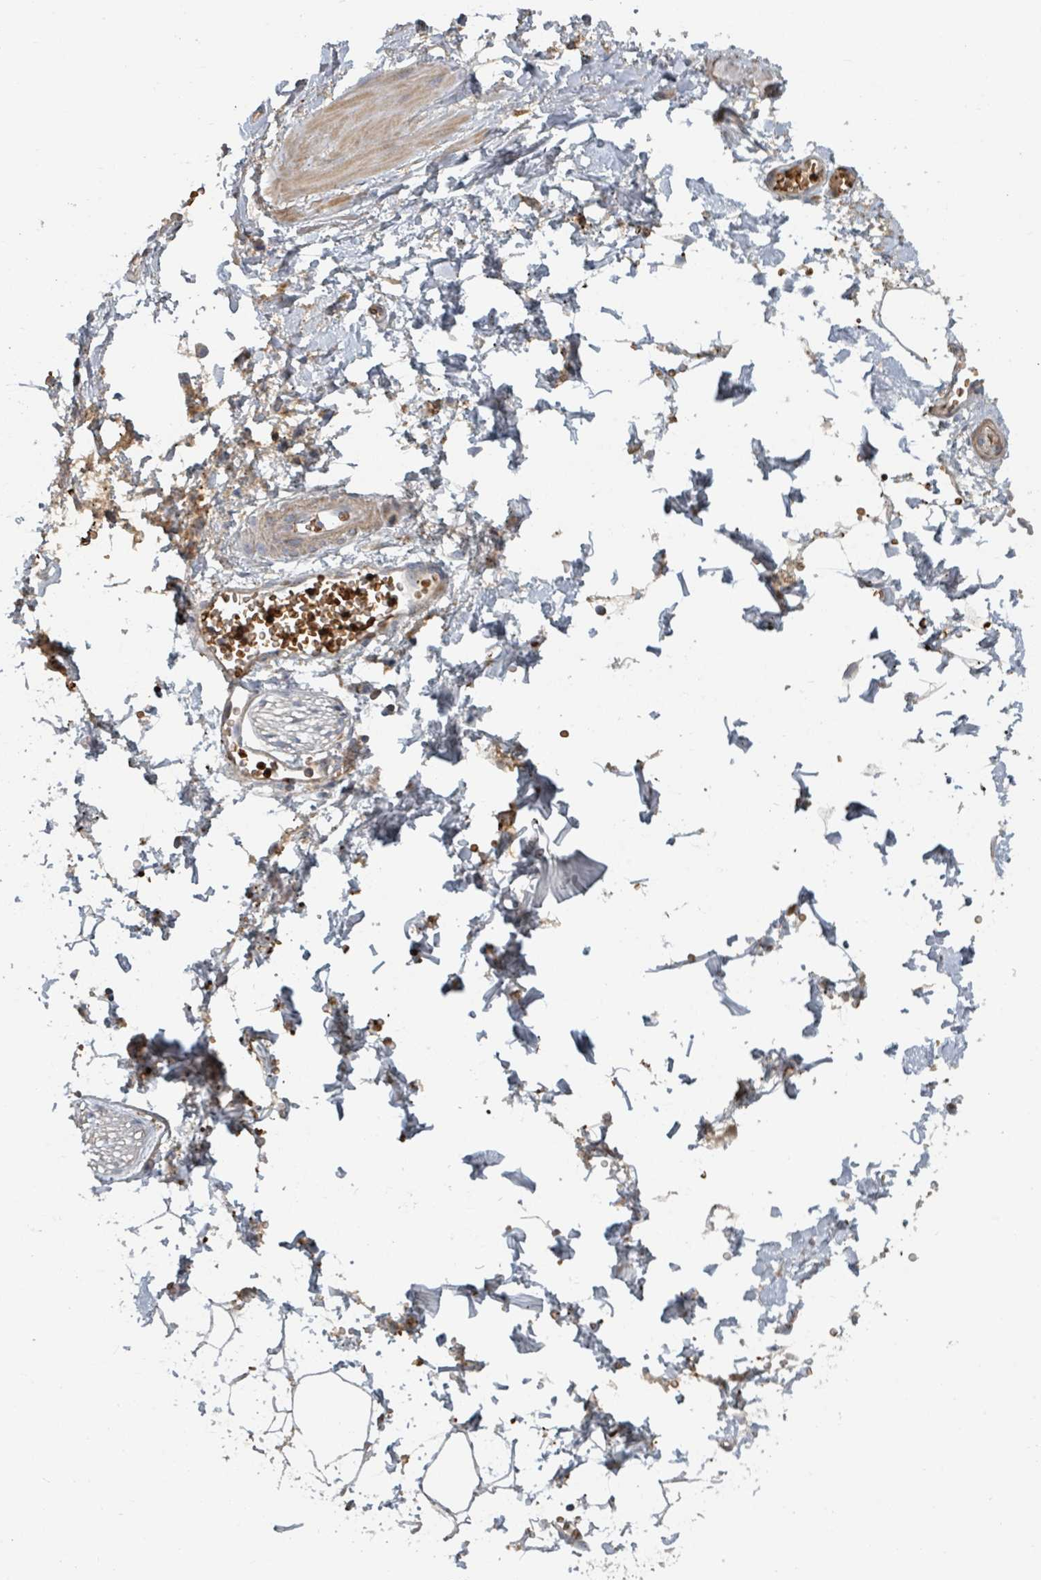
{"staining": {"intensity": "moderate", "quantity": ">75%", "location": "cytoplasmic/membranous"}, "tissue": "adipose tissue", "cell_type": "Adipocytes", "image_type": "normal", "snomed": [{"axis": "morphology", "description": "Normal tissue, NOS"}, {"axis": "topography", "description": "Prostate"}, {"axis": "topography", "description": "Peripheral nerve tissue"}], "caption": "The image demonstrates staining of benign adipose tissue, revealing moderate cytoplasmic/membranous protein expression (brown color) within adipocytes. The staining was performed using DAB, with brown indicating positive protein expression. Nuclei are stained blue with hematoxylin.", "gene": "TRPC4AP", "patient": {"sex": "male", "age": 55}}